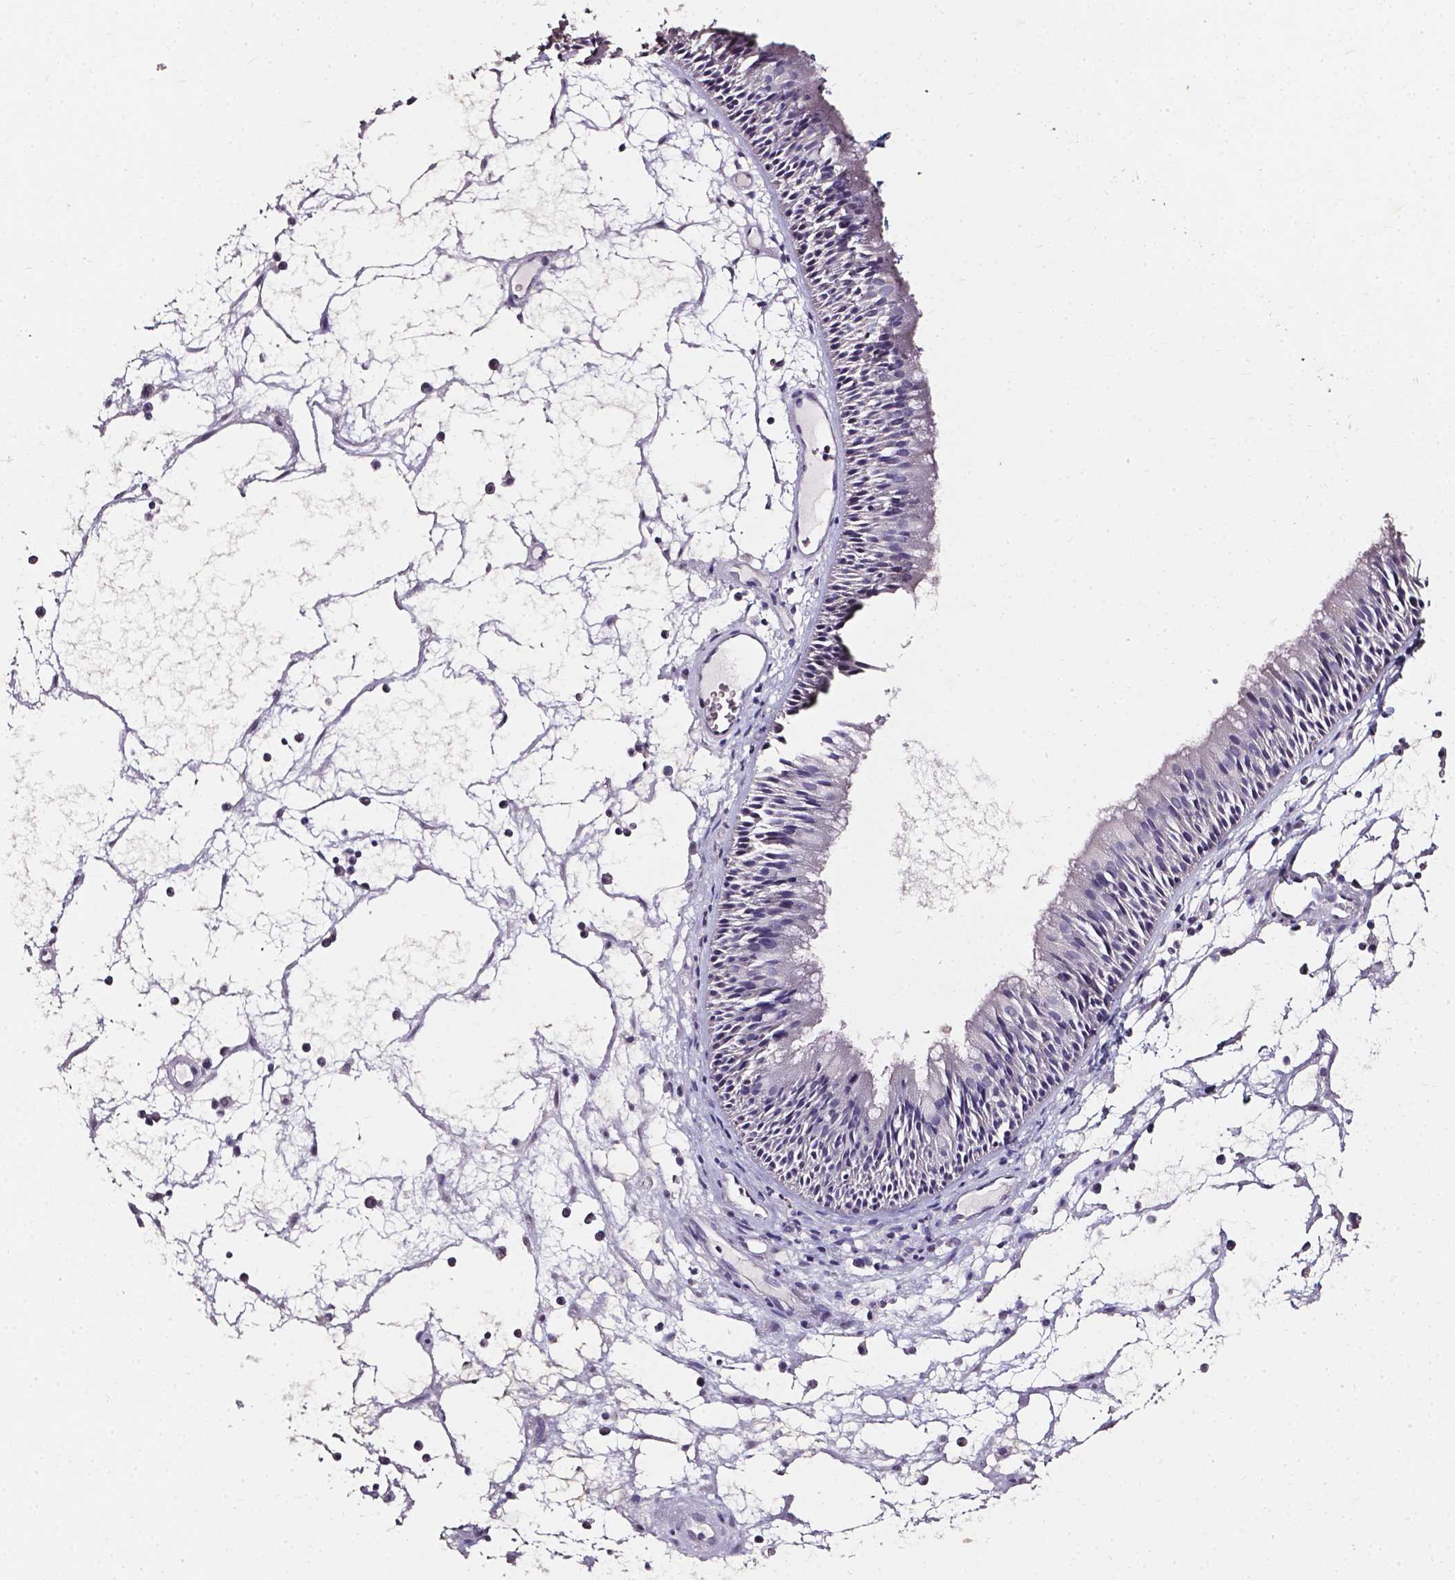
{"staining": {"intensity": "negative", "quantity": "none", "location": "none"}, "tissue": "nasopharynx", "cell_type": "Respiratory epithelial cells", "image_type": "normal", "snomed": [{"axis": "morphology", "description": "Normal tissue, NOS"}, {"axis": "topography", "description": "Nasopharynx"}], "caption": "The micrograph reveals no significant staining in respiratory epithelial cells of nasopharynx. (DAB IHC with hematoxylin counter stain).", "gene": "AKR1B10", "patient": {"sex": "male", "age": 31}}